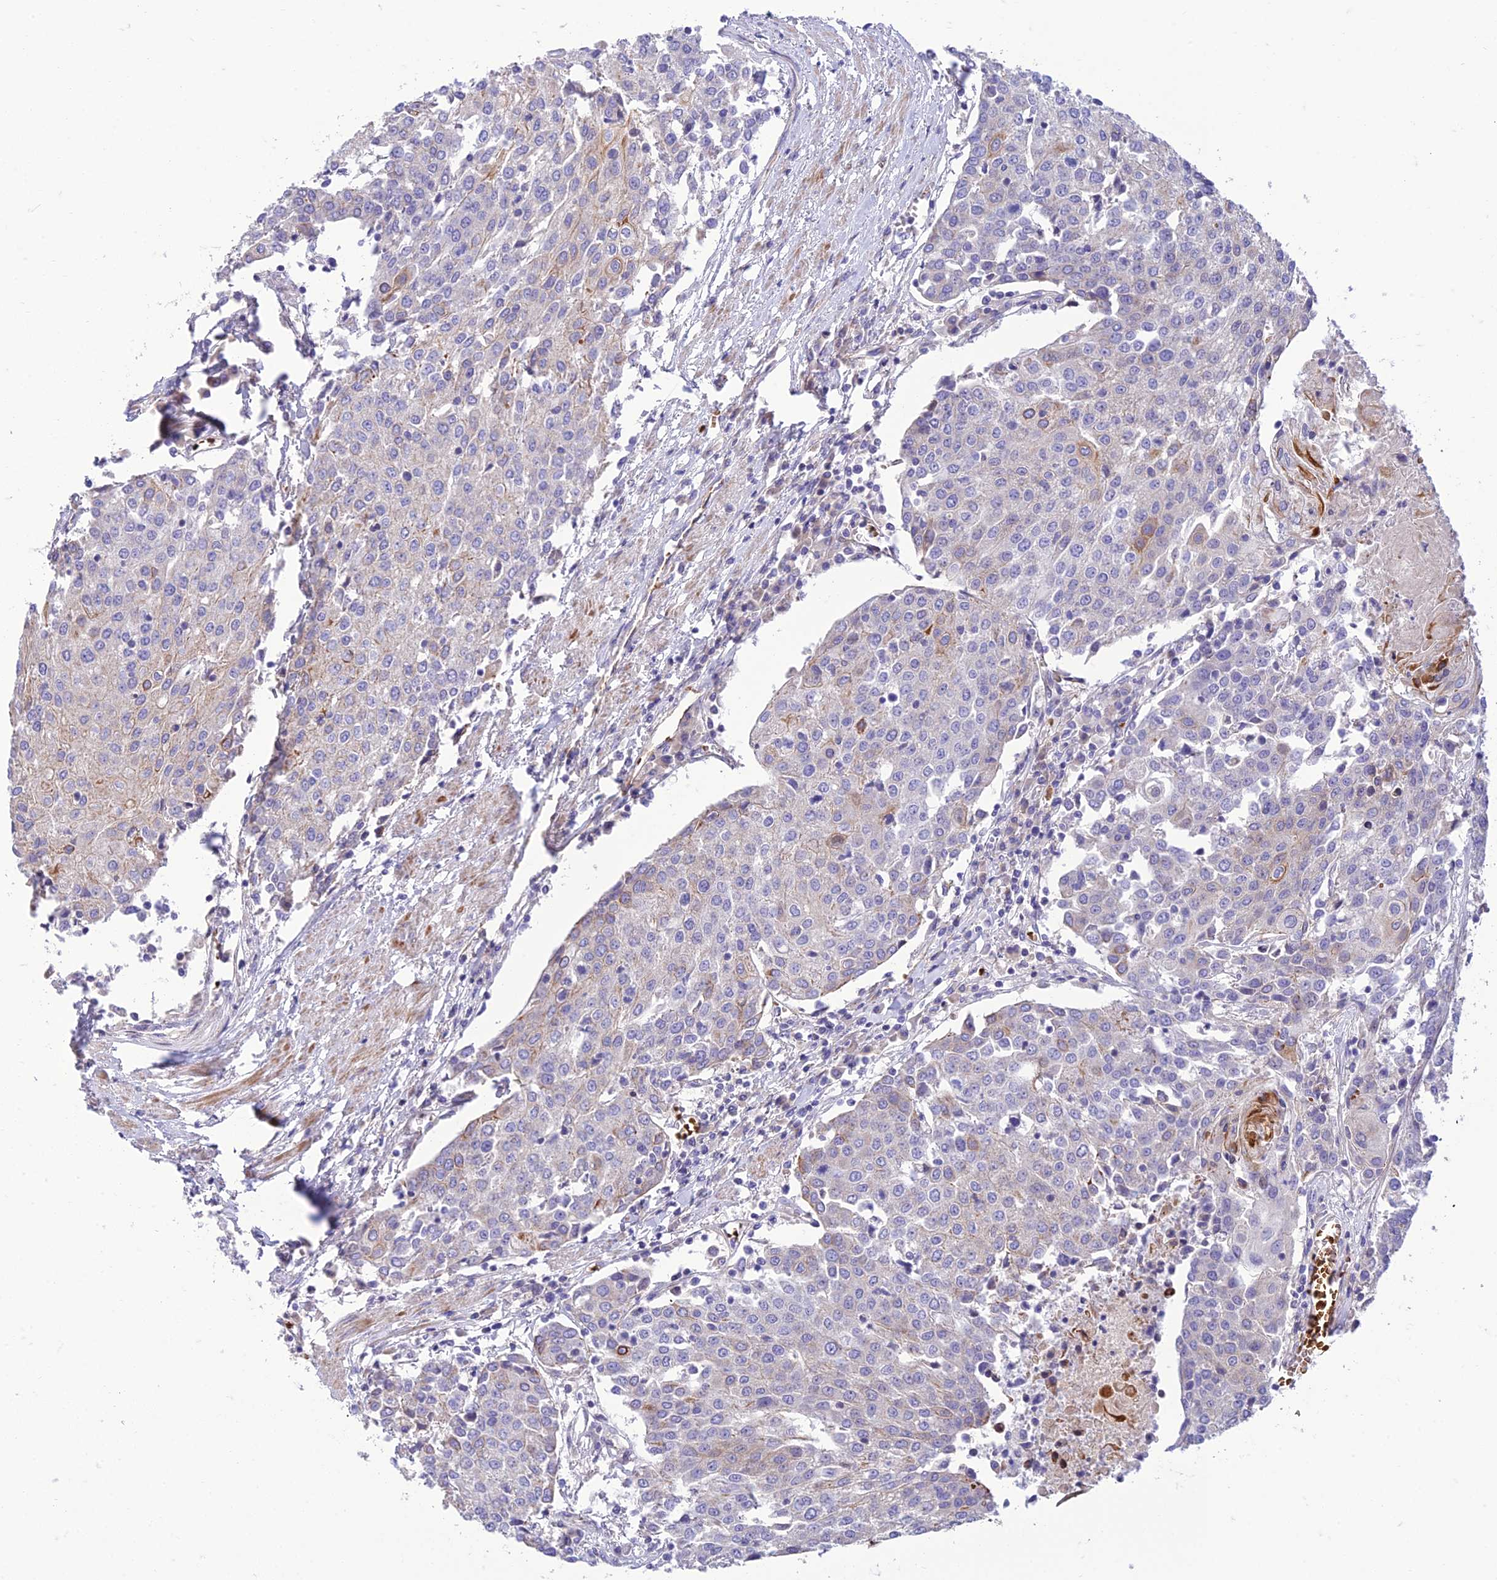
{"staining": {"intensity": "negative", "quantity": "none", "location": "none"}, "tissue": "urothelial cancer", "cell_type": "Tumor cells", "image_type": "cancer", "snomed": [{"axis": "morphology", "description": "Urothelial carcinoma, High grade"}, {"axis": "topography", "description": "Urinary bladder"}], "caption": "High magnification brightfield microscopy of urothelial cancer stained with DAB (brown) and counterstained with hematoxylin (blue): tumor cells show no significant expression.", "gene": "SEL1L3", "patient": {"sex": "female", "age": 85}}